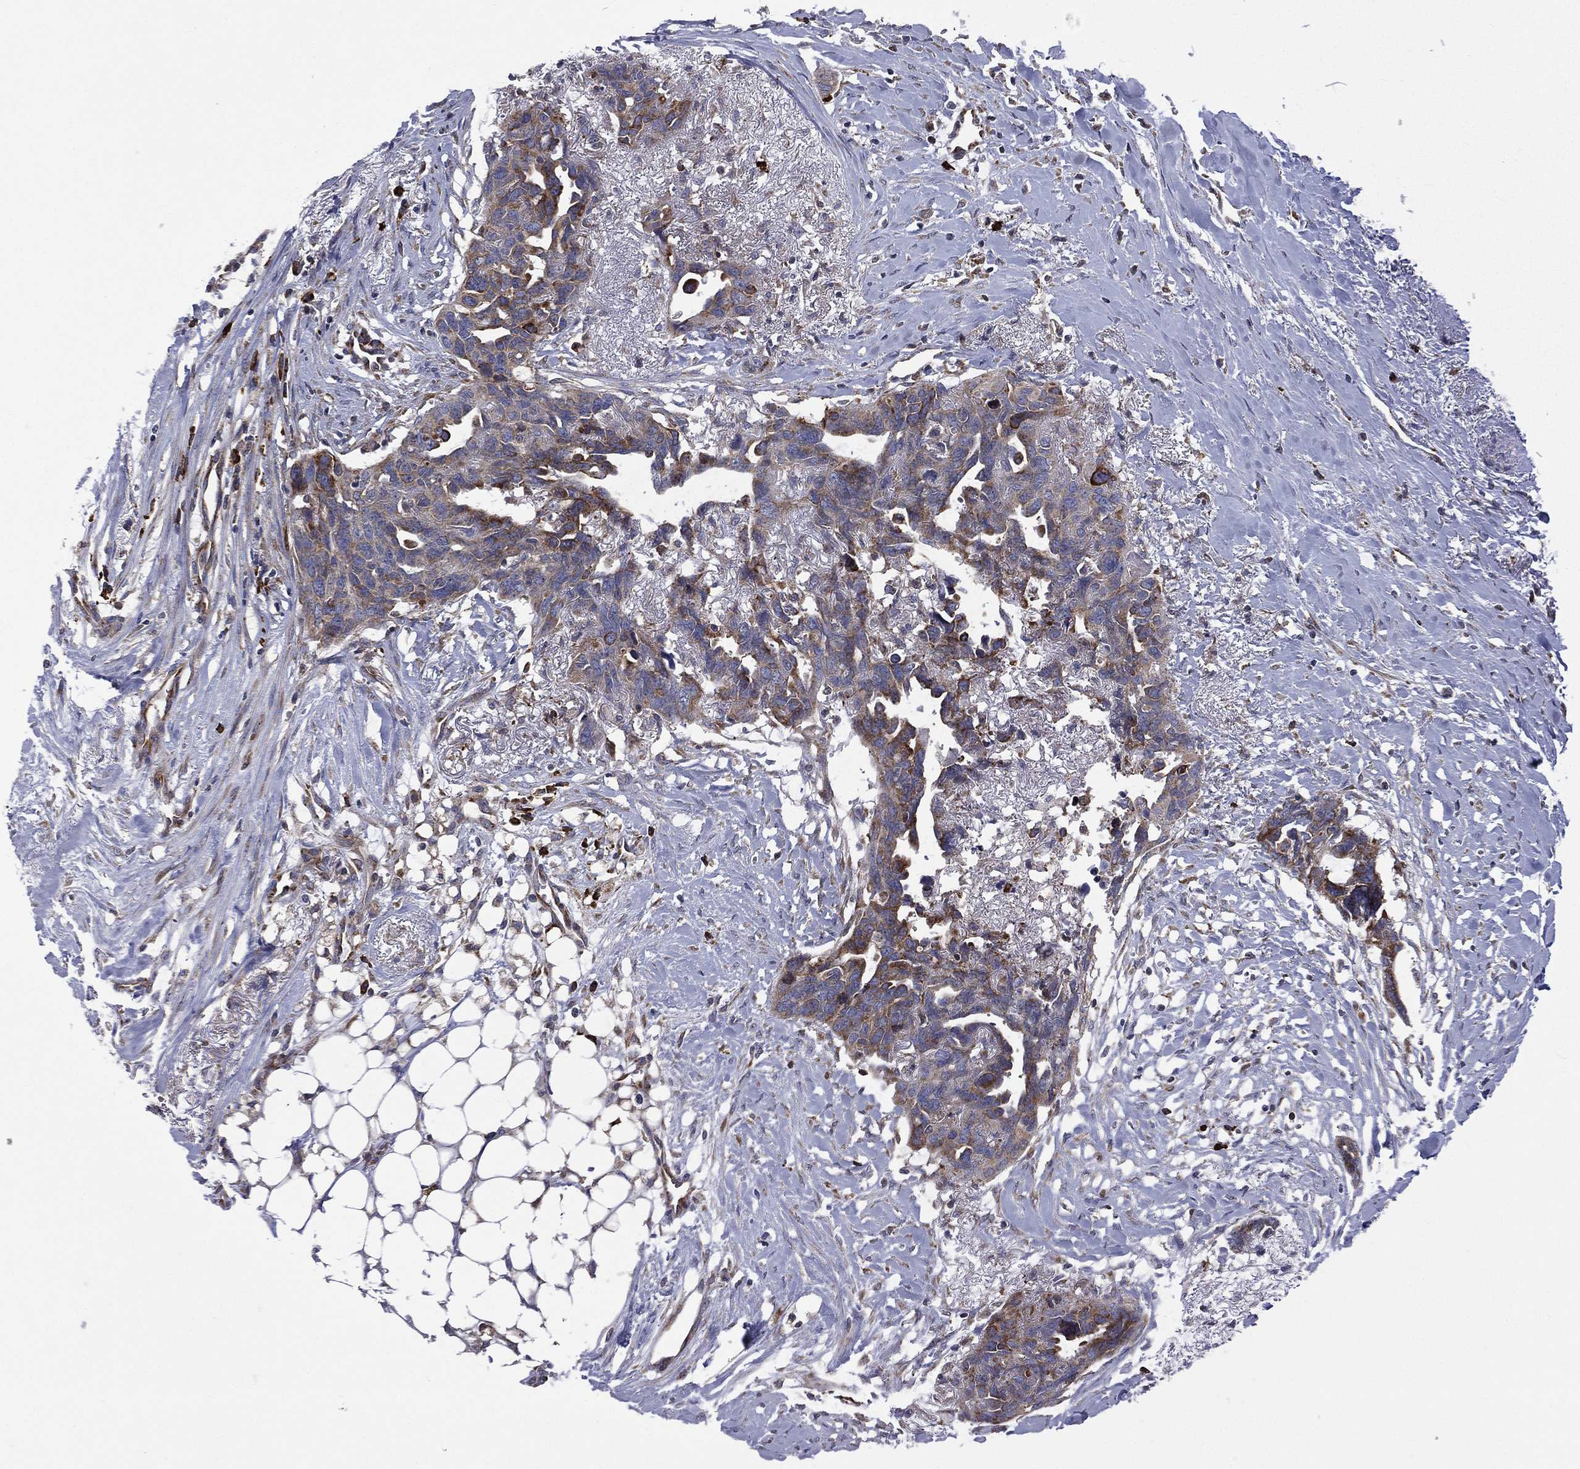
{"staining": {"intensity": "moderate", "quantity": "25%-75%", "location": "cytoplasmic/membranous"}, "tissue": "ovarian cancer", "cell_type": "Tumor cells", "image_type": "cancer", "snomed": [{"axis": "morphology", "description": "Cystadenocarcinoma, serous, NOS"}, {"axis": "topography", "description": "Ovary"}], "caption": "IHC staining of ovarian serous cystadenocarcinoma, which shows medium levels of moderate cytoplasmic/membranous positivity in about 25%-75% of tumor cells indicating moderate cytoplasmic/membranous protein staining. The staining was performed using DAB (brown) for protein detection and nuclei were counterstained in hematoxylin (blue).", "gene": "C20orf96", "patient": {"sex": "female", "age": 69}}